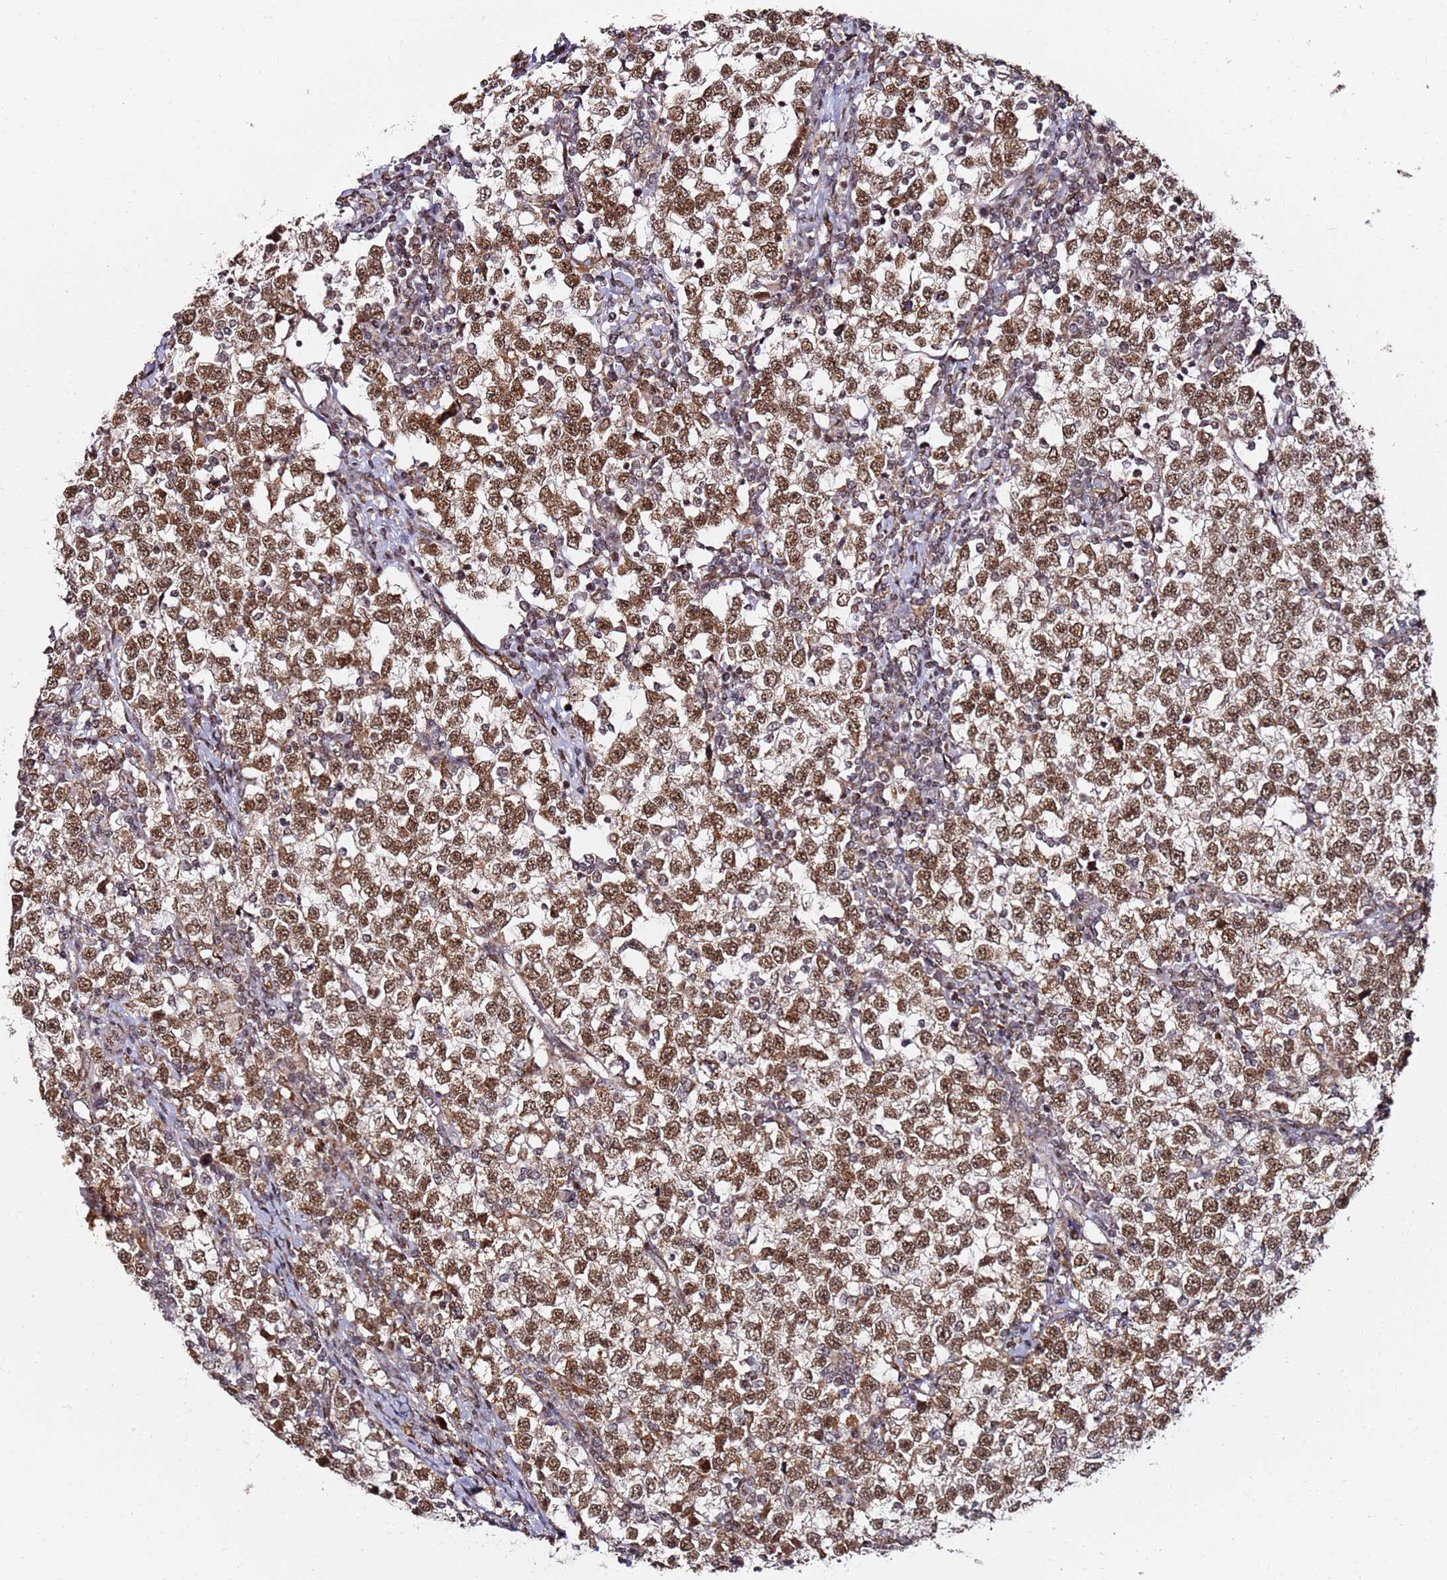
{"staining": {"intensity": "moderate", "quantity": ">75%", "location": "cytoplasmic/membranous,nuclear"}, "tissue": "testis cancer", "cell_type": "Tumor cells", "image_type": "cancer", "snomed": [{"axis": "morphology", "description": "Seminoma, NOS"}, {"axis": "topography", "description": "Testis"}], "caption": "Tumor cells show medium levels of moderate cytoplasmic/membranous and nuclear positivity in approximately >75% of cells in human testis cancer (seminoma). The protein of interest is shown in brown color, while the nuclei are stained blue.", "gene": "TP53AIP1", "patient": {"sex": "male", "age": 65}}